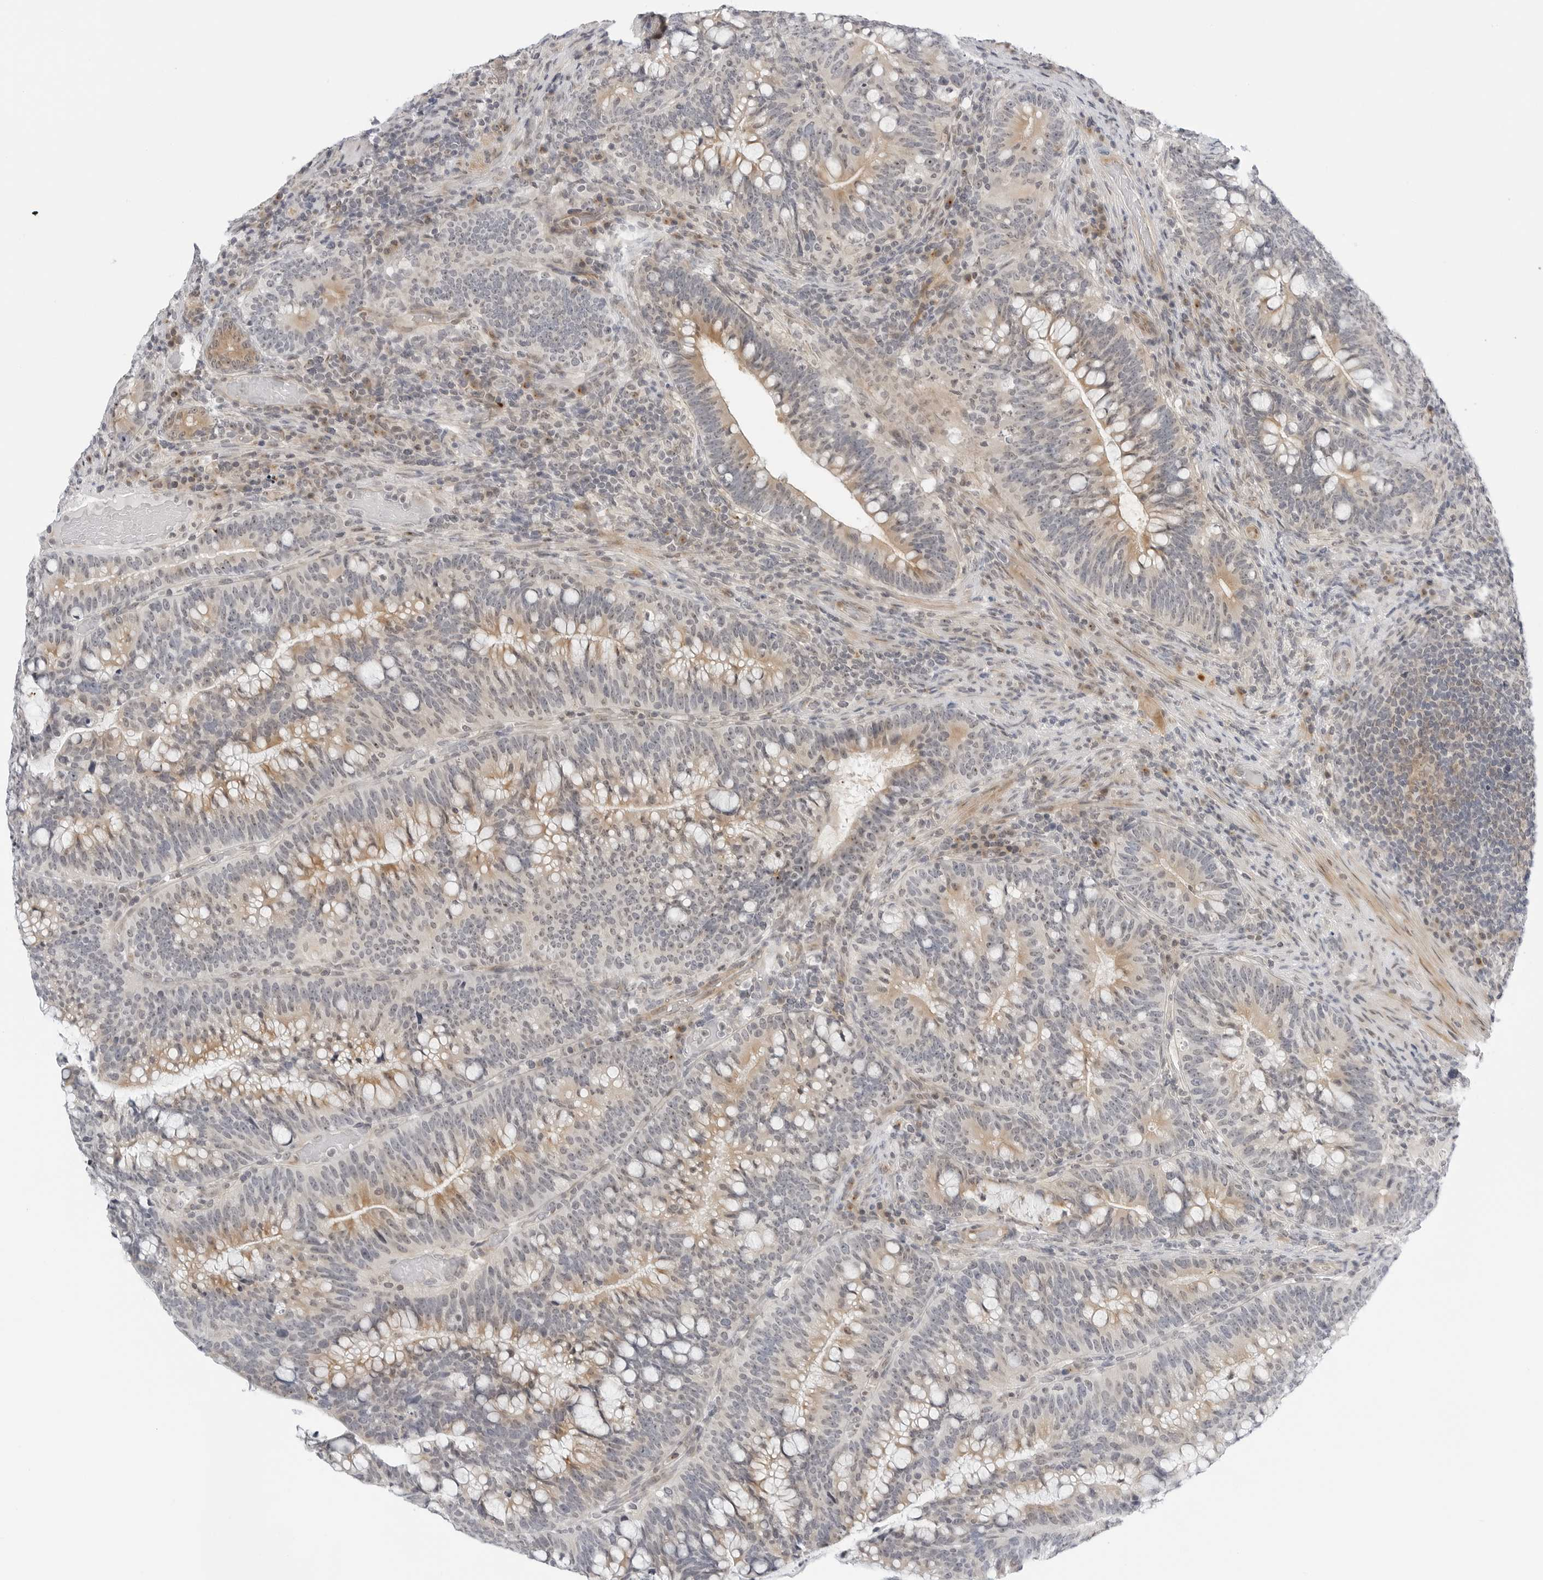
{"staining": {"intensity": "moderate", "quantity": "<25%", "location": "cytoplasmic/membranous"}, "tissue": "colorectal cancer", "cell_type": "Tumor cells", "image_type": "cancer", "snomed": [{"axis": "morphology", "description": "Adenocarcinoma, NOS"}, {"axis": "topography", "description": "Colon"}], "caption": "Immunohistochemical staining of human colorectal cancer demonstrates low levels of moderate cytoplasmic/membranous protein staining in approximately <25% of tumor cells.", "gene": "MAP2K5", "patient": {"sex": "female", "age": 66}}